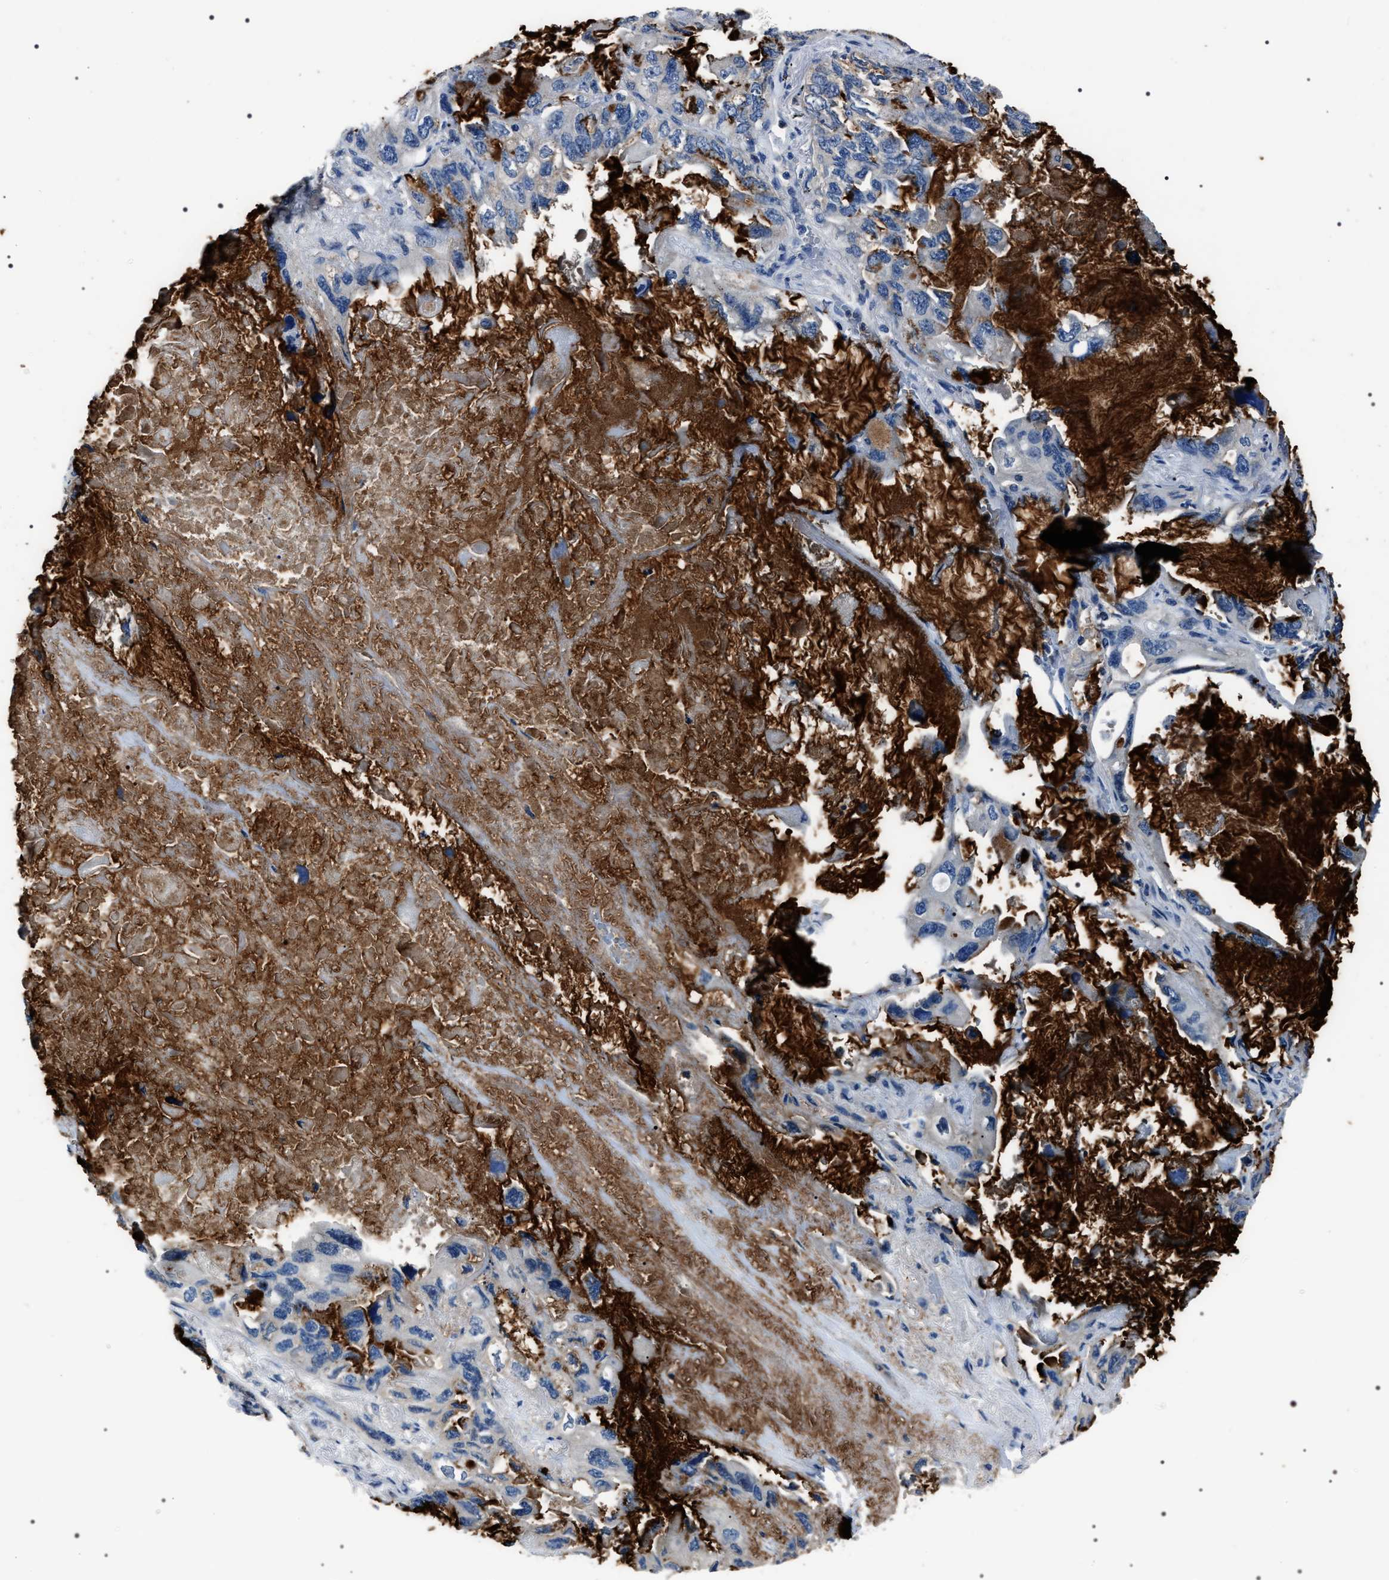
{"staining": {"intensity": "negative", "quantity": "none", "location": "none"}, "tissue": "lung cancer", "cell_type": "Tumor cells", "image_type": "cancer", "snomed": [{"axis": "morphology", "description": "Squamous cell carcinoma, NOS"}, {"axis": "topography", "description": "Lung"}], "caption": "A micrograph of human squamous cell carcinoma (lung) is negative for staining in tumor cells.", "gene": "TRIM54", "patient": {"sex": "female", "age": 73}}